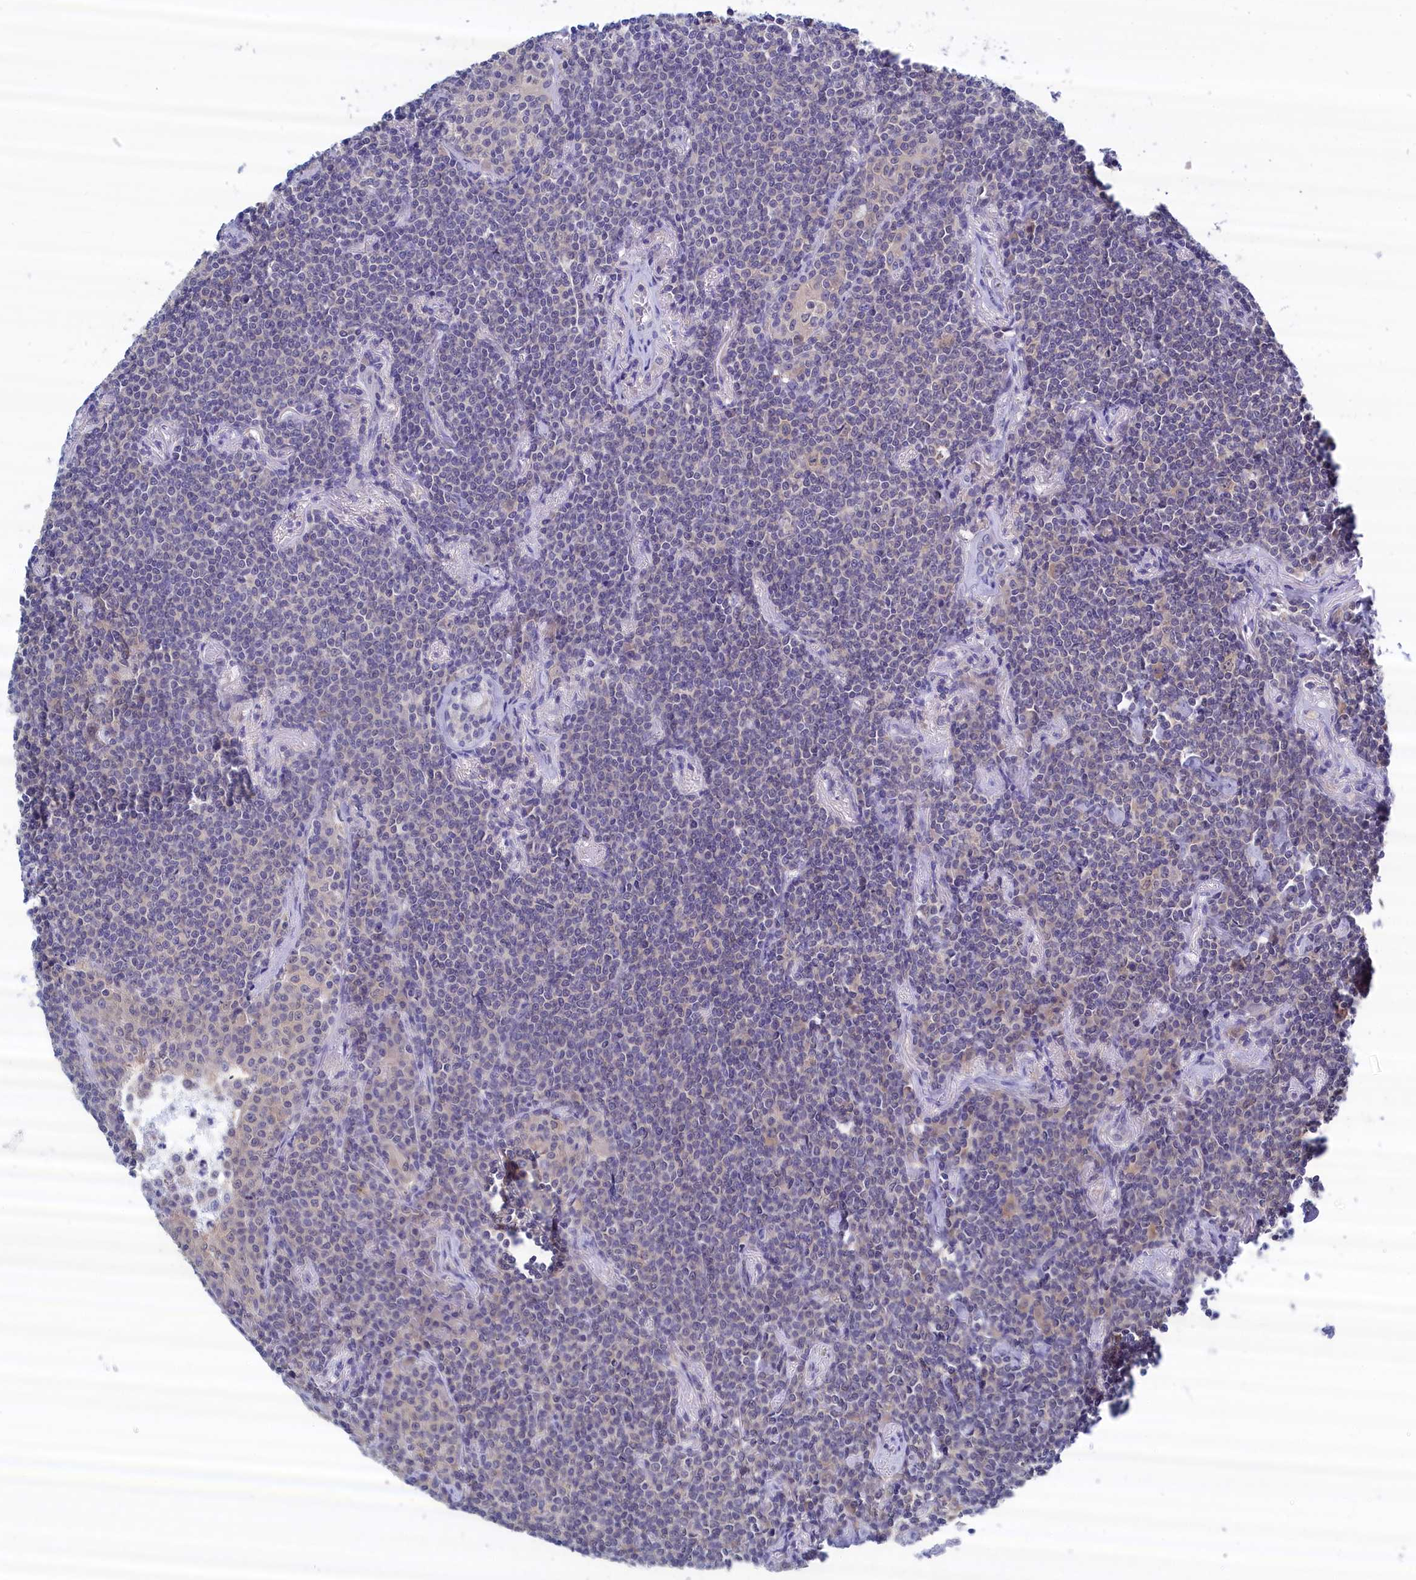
{"staining": {"intensity": "negative", "quantity": "none", "location": "none"}, "tissue": "lymphoma", "cell_type": "Tumor cells", "image_type": "cancer", "snomed": [{"axis": "morphology", "description": "Malignant lymphoma, non-Hodgkin's type, Low grade"}, {"axis": "topography", "description": "Lung"}], "caption": "A high-resolution photomicrograph shows immunohistochemistry staining of malignant lymphoma, non-Hodgkin's type (low-grade), which displays no significant positivity in tumor cells.", "gene": "PGP", "patient": {"sex": "female", "age": 71}}